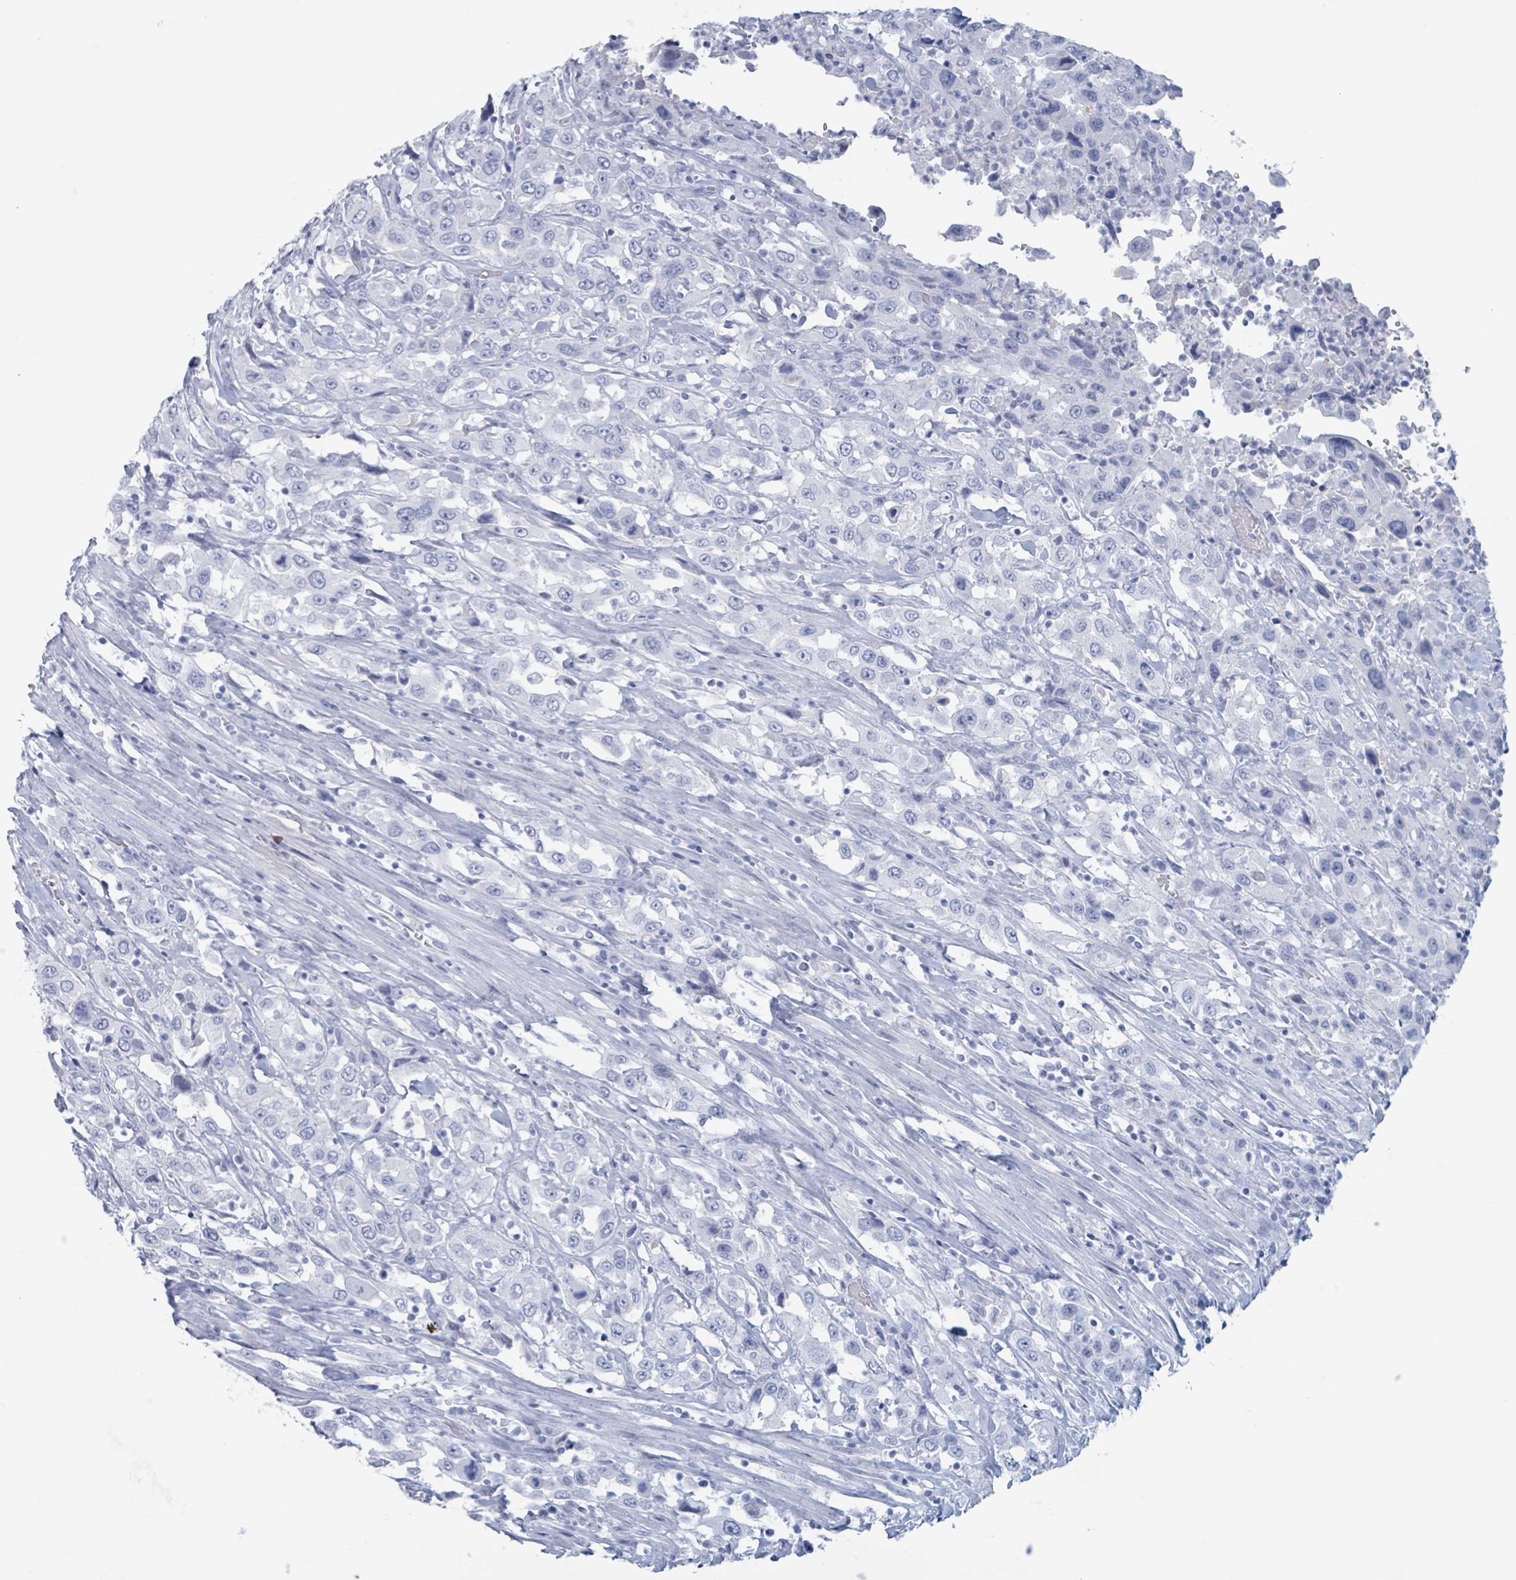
{"staining": {"intensity": "negative", "quantity": "none", "location": "none"}, "tissue": "urothelial cancer", "cell_type": "Tumor cells", "image_type": "cancer", "snomed": [{"axis": "morphology", "description": "Urothelial carcinoma, High grade"}, {"axis": "topography", "description": "Urinary bladder"}], "caption": "Immunohistochemistry (IHC) photomicrograph of neoplastic tissue: human urothelial cancer stained with DAB (3,3'-diaminobenzidine) demonstrates no significant protein positivity in tumor cells.", "gene": "KLK4", "patient": {"sex": "male", "age": 61}}